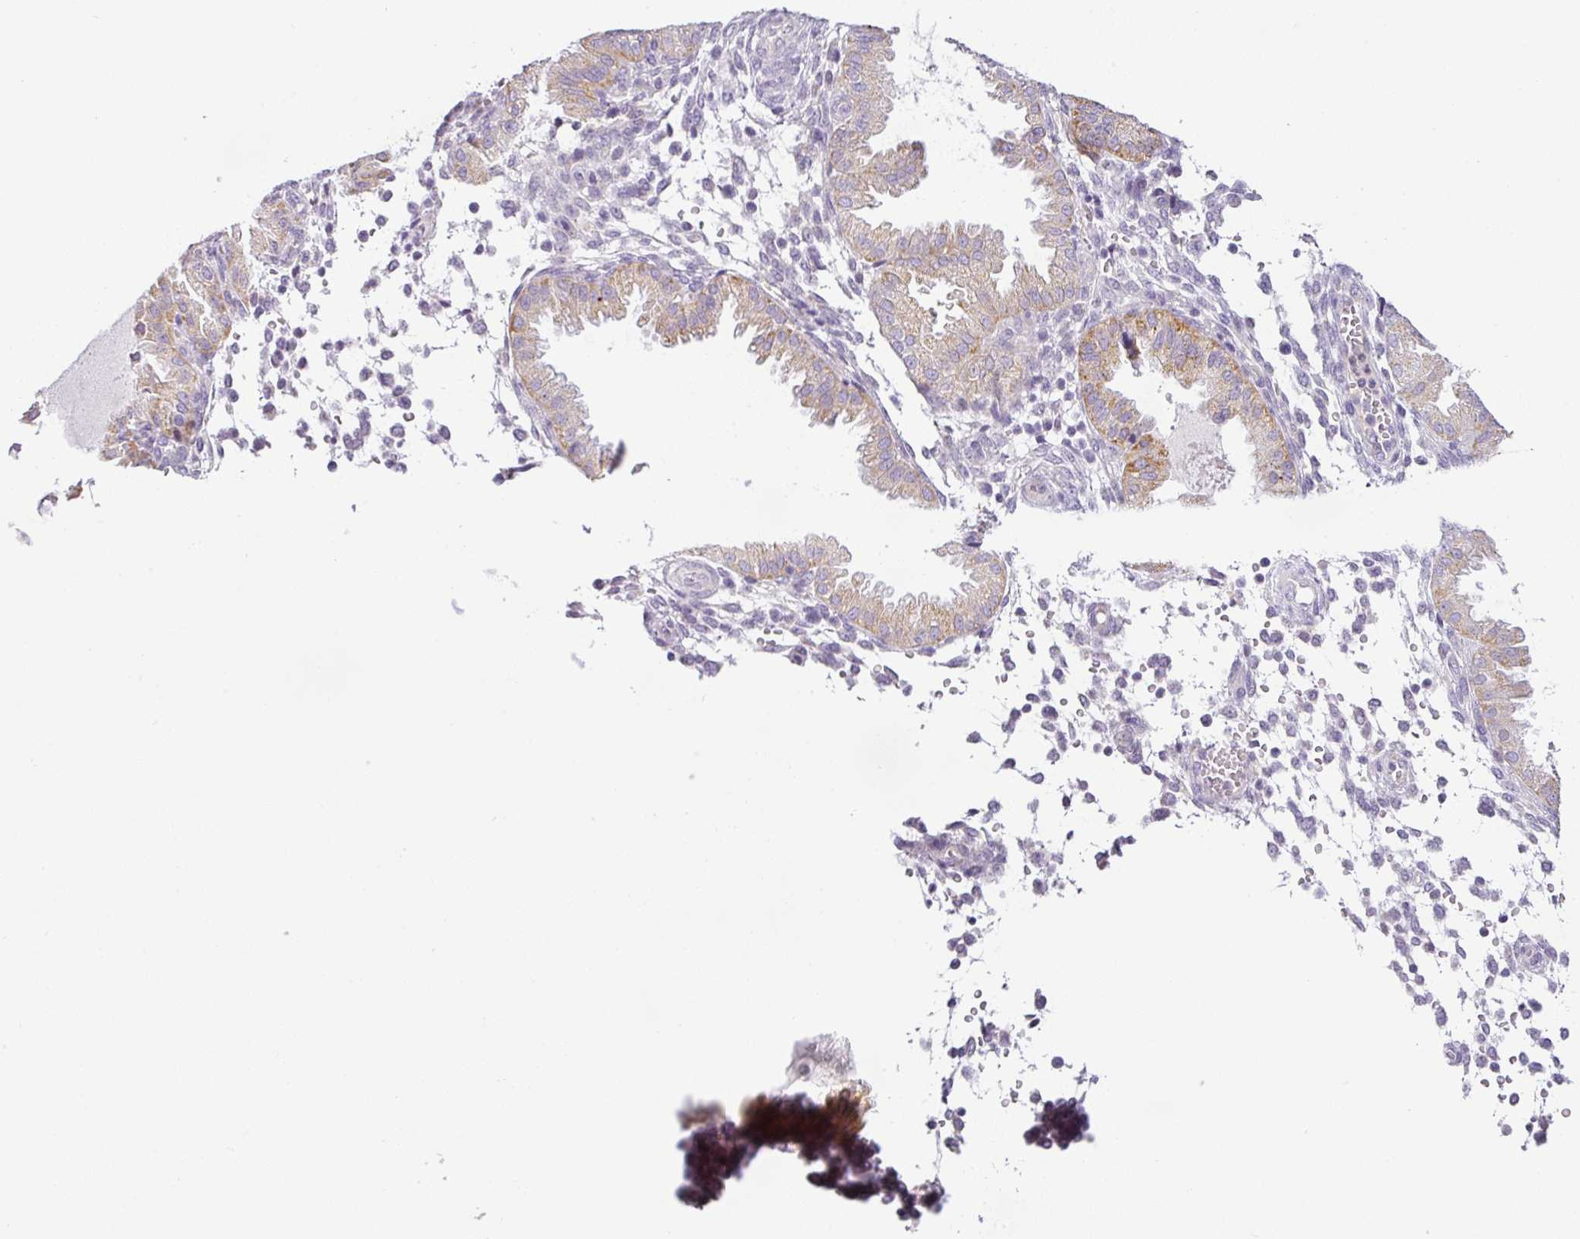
{"staining": {"intensity": "negative", "quantity": "none", "location": "none"}, "tissue": "endometrium", "cell_type": "Cells in endometrial stroma", "image_type": "normal", "snomed": [{"axis": "morphology", "description": "Normal tissue, NOS"}, {"axis": "topography", "description": "Endometrium"}], "caption": "Cells in endometrial stroma show no significant positivity in unremarkable endometrium. (DAB (3,3'-diaminobenzidine) immunohistochemistry visualized using brightfield microscopy, high magnification).", "gene": "HMCN2", "patient": {"sex": "female", "age": 33}}